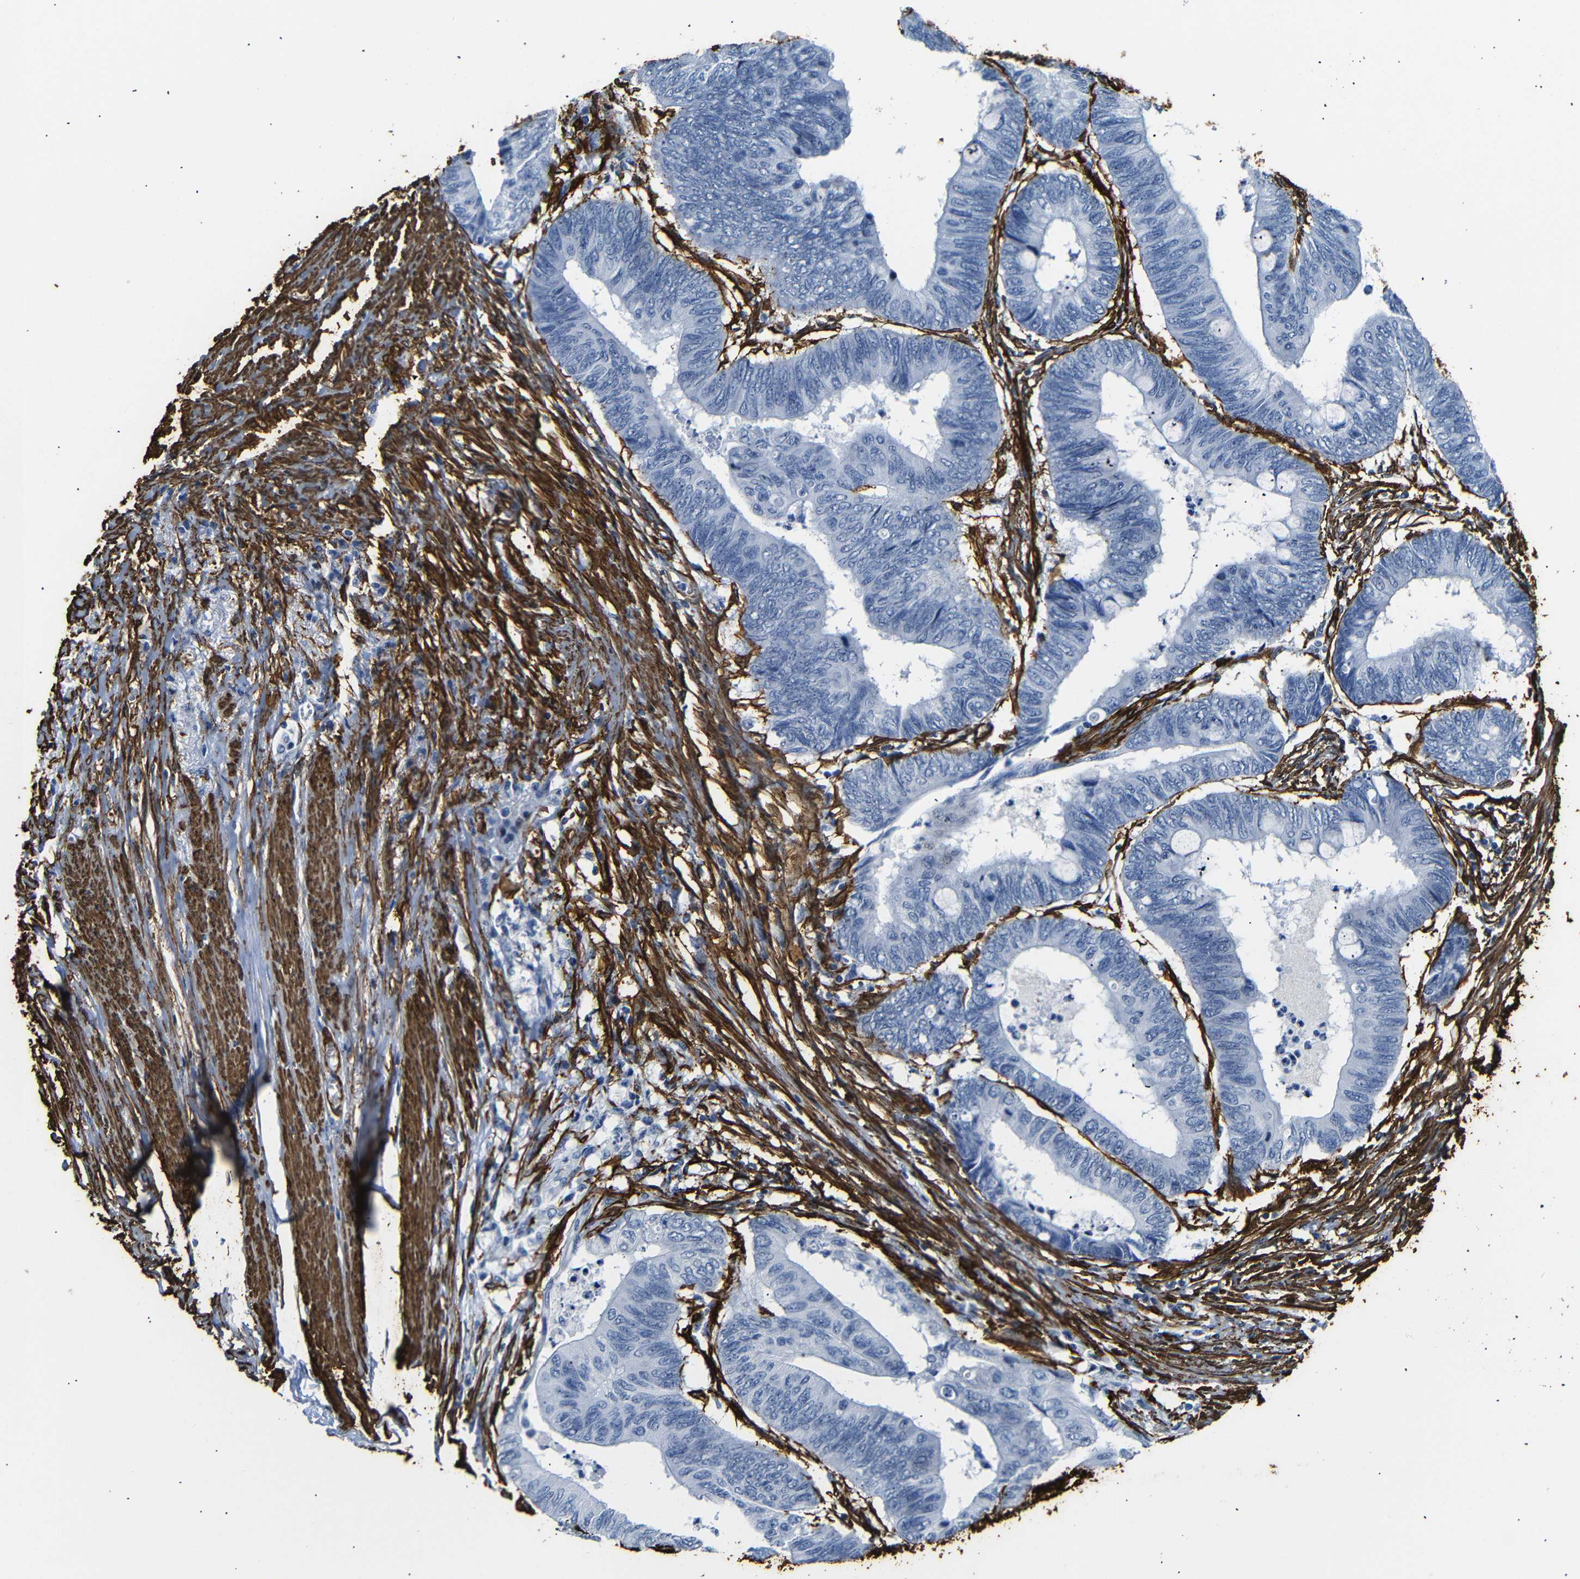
{"staining": {"intensity": "negative", "quantity": "none", "location": "none"}, "tissue": "colorectal cancer", "cell_type": "Tumor cells", "image_type": "cancer", "snomed": [{"axis": "morphology", "description": "Normal tissue, NOS"}, {"axis": "morphology", "description": "Adenocarcinoma, NOS"}, {"axis": "topography", "description": "Rectum"}, {"axis": "topography", "description": "Peripheral nerve tissue"}], "caption": "An IHC photomicrograph of colorectal cancer (adenocarcinoma) is shown. There is no staining in tumor cells of colorectal cancer (adenocarcinoma).", "gene": "ACTA2", "patient": {"sex": "male", "age": 92}}